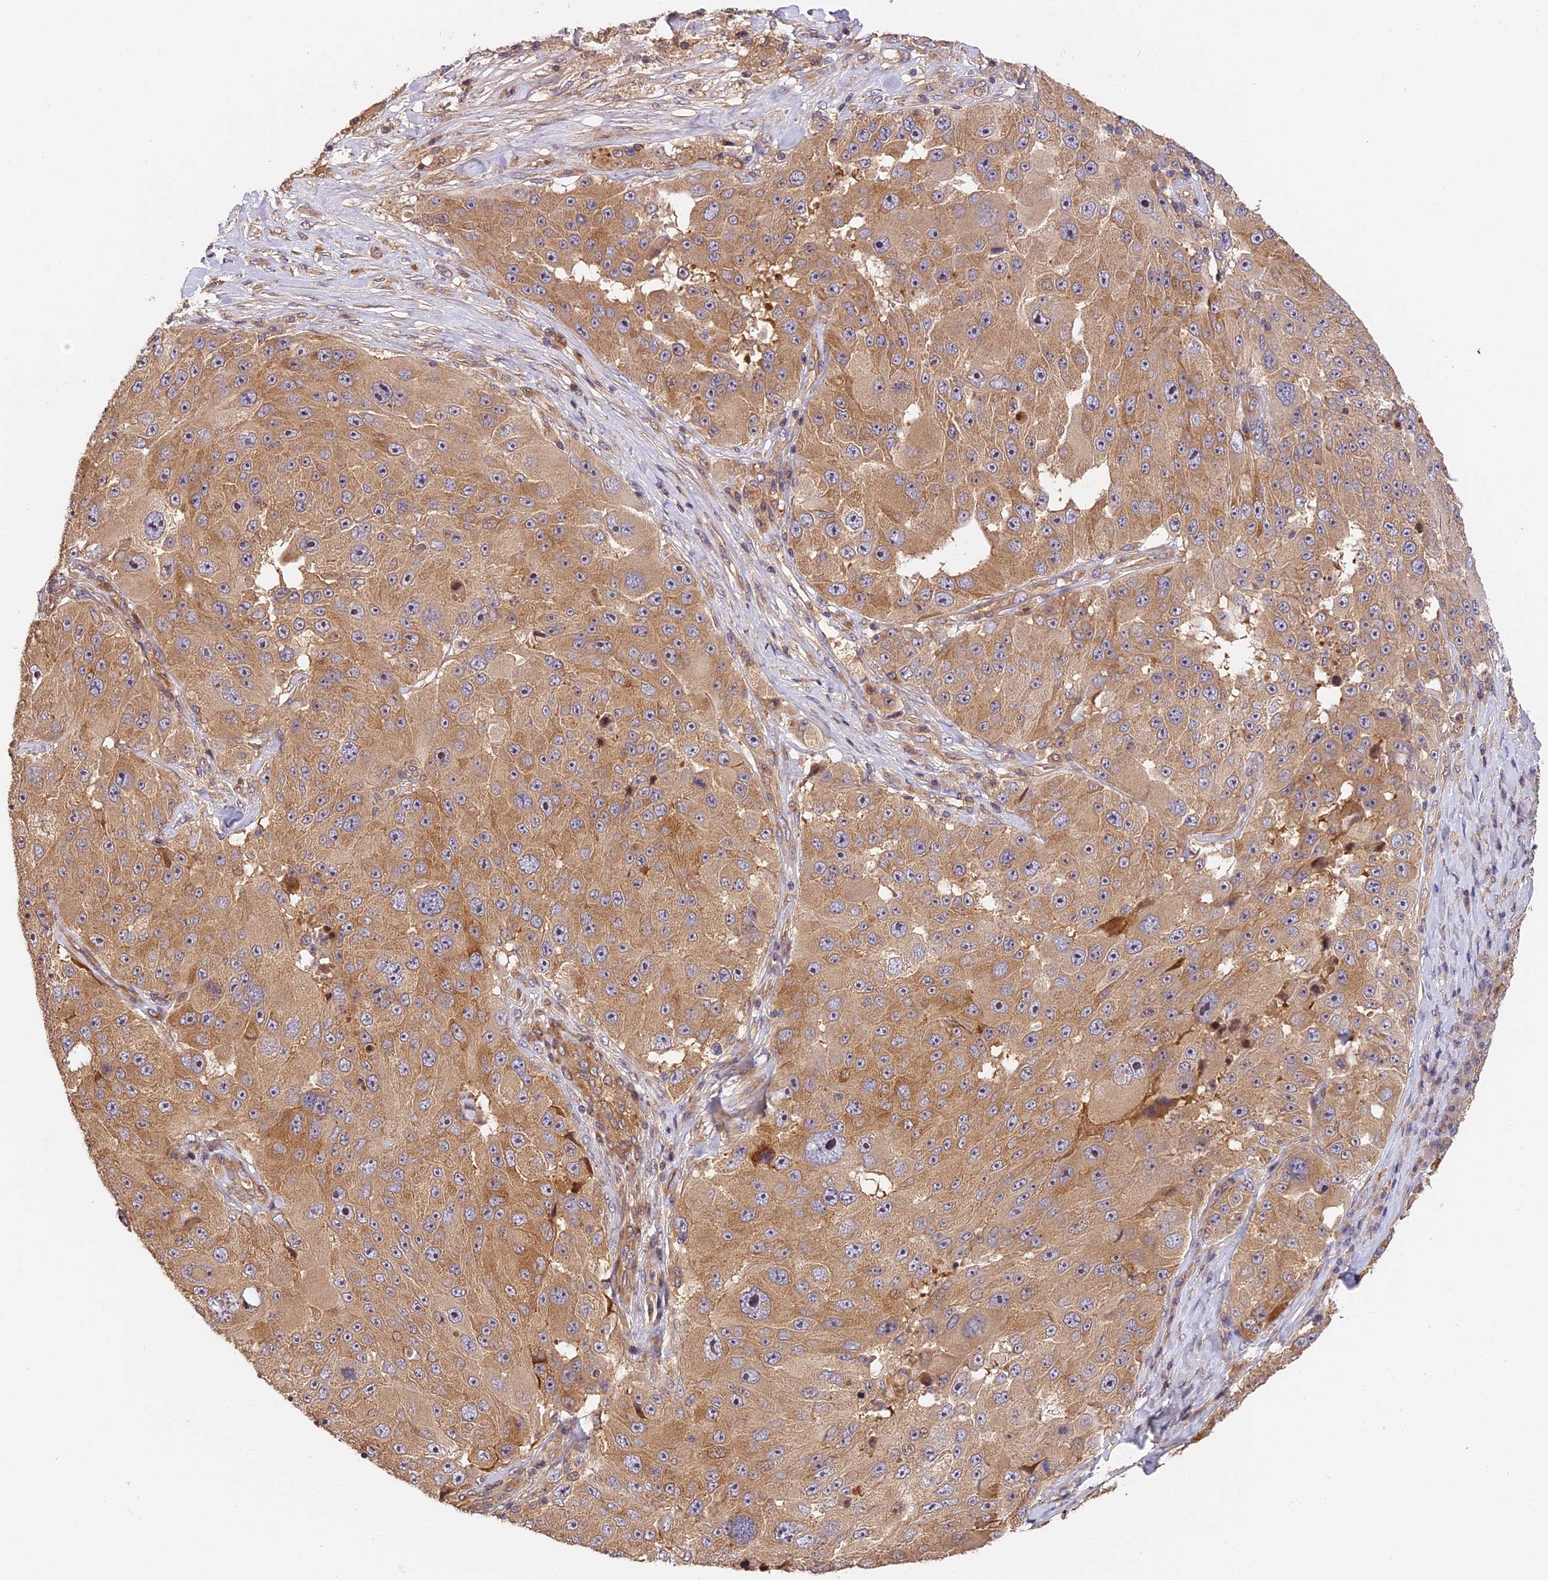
{"staining": {"intensity": "moderate", "quantity": ">75%", "location": "cytoplasmic/membranous"}, "tissue": "melanoma", "cell_type": "Tumor cells", "image_type": "cancer", "snomed": [{"axis": "morphology", "description": "Malignant melanoma, Metastatic site"}, {"axis": "topography", "description": "Lymph node"}], "caption": "Moderate cytoplasmic/membranous positivity is seen in approximately >75% of tumor cells in malignant melanoma (metastatic site). (DAB (3,3'-diaminobenzidine) = brown stain, brightfield microscopy at high magnification).", "gene": "ARHGAP17", "patient": {"sex": "male", "age": 62}}